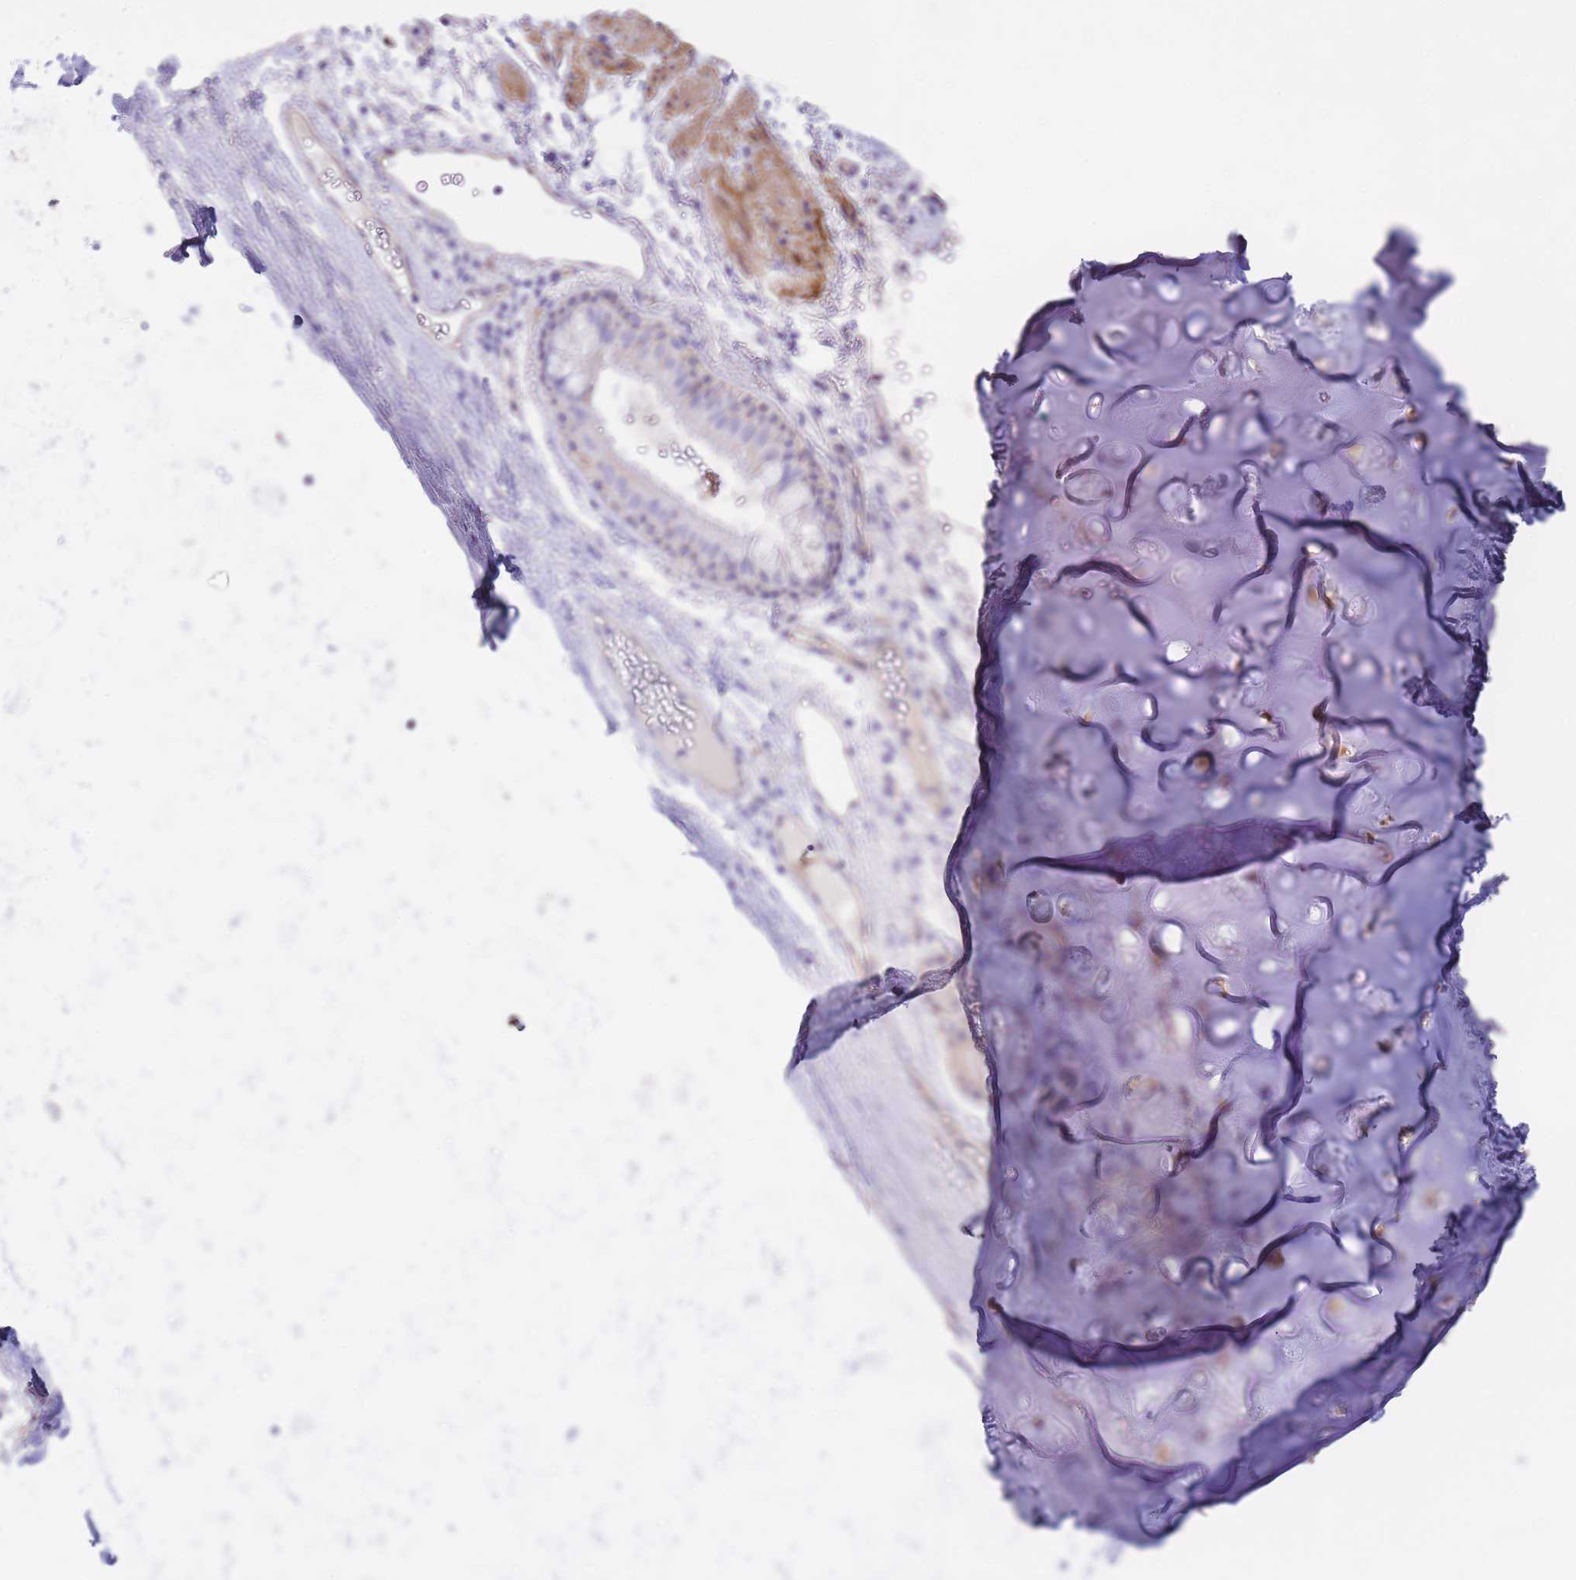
{"staining": {"intensity": "negative", "quantity": "none", "location": "none"}, "tissue": "adipose tissue", "cell_type": "Adipocytes", "image_type": "normal", "snomed": [{"axis": "morphology", "description": "Normal tissue, NOS"}, {"axis": "topography", "description": "Cartilage tissue"}, {"axis": "topography", "description": "Bronchus"}], "caption": "This is an immunohistochemistry (IHC) photomicrograph of unremarkable human adipose tissue. There is no staining in adipocytes.", "gene": "PGM1", "patient": {"sex": "female", "age": 72}}